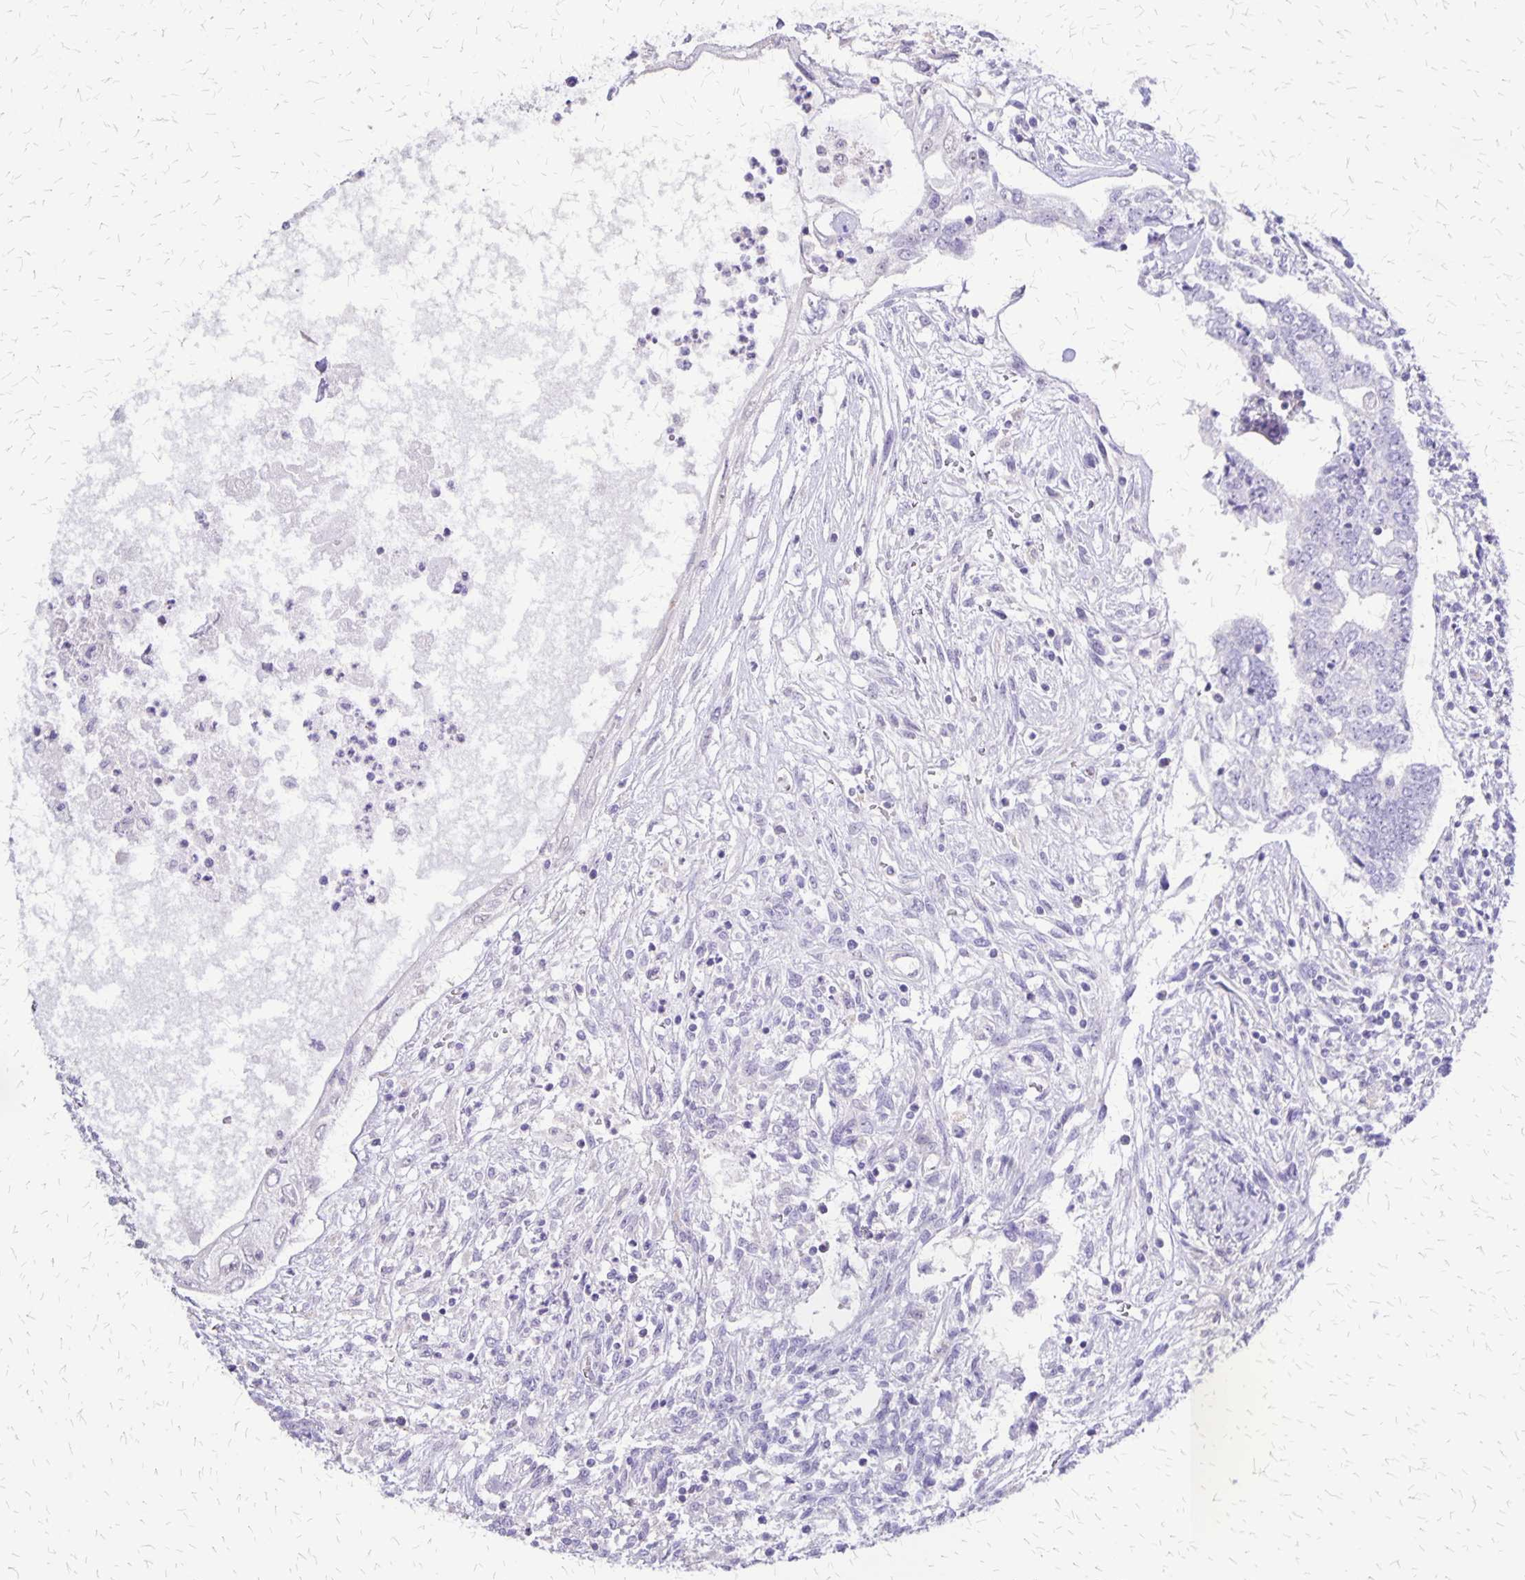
{"staining": {"intensity": "negative", "quantity": "none", "location": "none"}, "tissue": "testis cancer", "cell_type": "Tumor cells", "image_type": "cancer", "snomed": [{"axis": "morphology", "description": "Carcinoma, Embryonal, NOS"}, {"axis": "topography", "description": "Testis"}], "caption": "Photomicrograph shows no significant protein positivity in tumor cells of testis cancer (embryonal carcinoma). (DAB immunohistochemistry, high magnification).", "gene": "SI", "patient": {"sex": "male", "age": 37}}